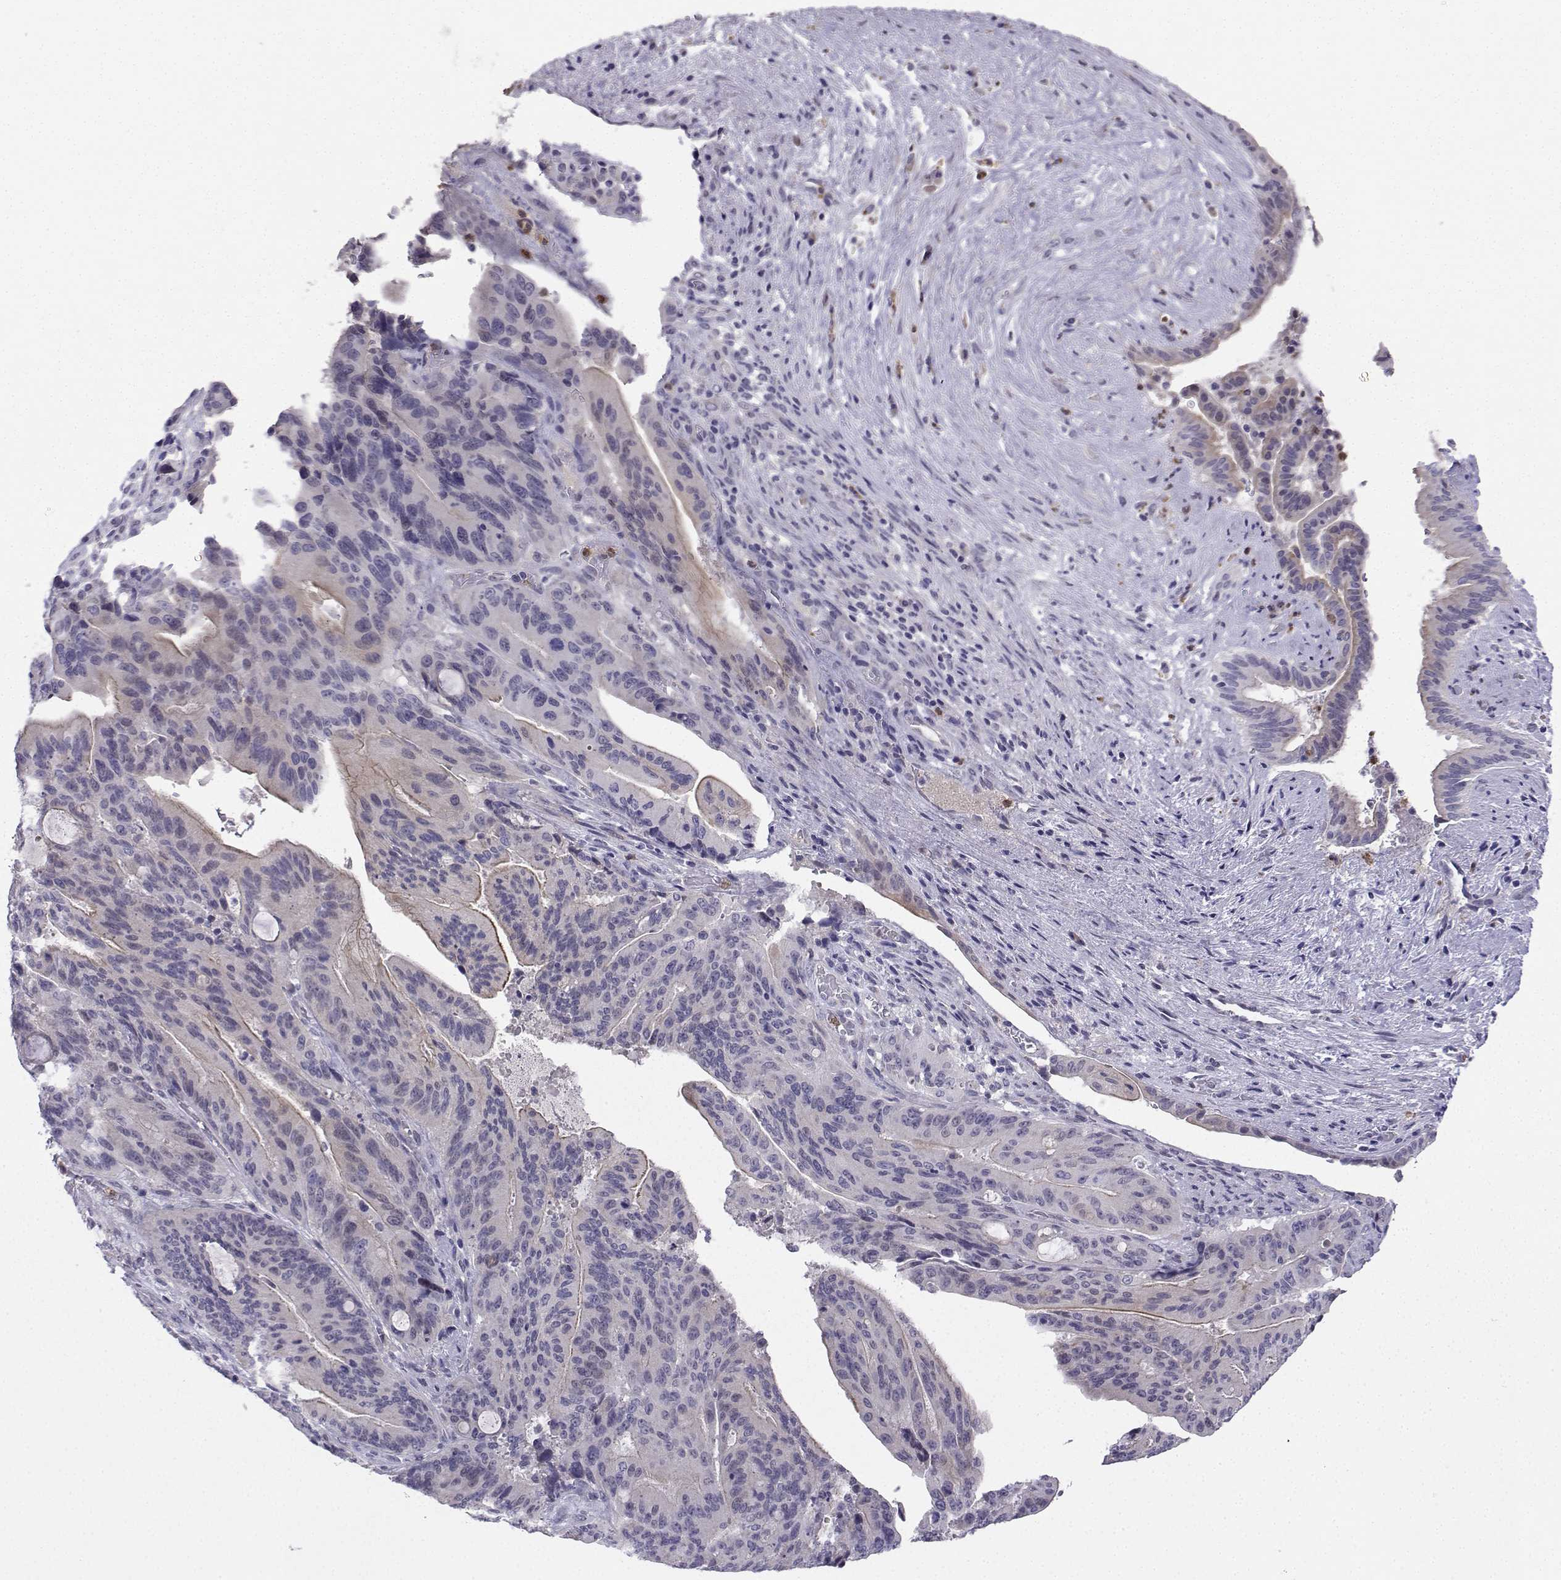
{"staining": {"intensity": "negative", "quantity": "none", "location": "none"}, "tissue": "liver cancer", "cell_type": "Tumor cells", "image_type": "cancer", "snomed": [{"axis": "morphology", "description": "Cholangiocarcinoma"}, {"axis": "topography", "description": "Liver"}], "caption": "A high-resolution micrograph shows immunohistochemistry (IHC) staining of cholangiocarcinoma (liver), which displays no significant expression in tumor cells.", "gene": "CALY", "patient": {"sex": "female", "age": 73}}